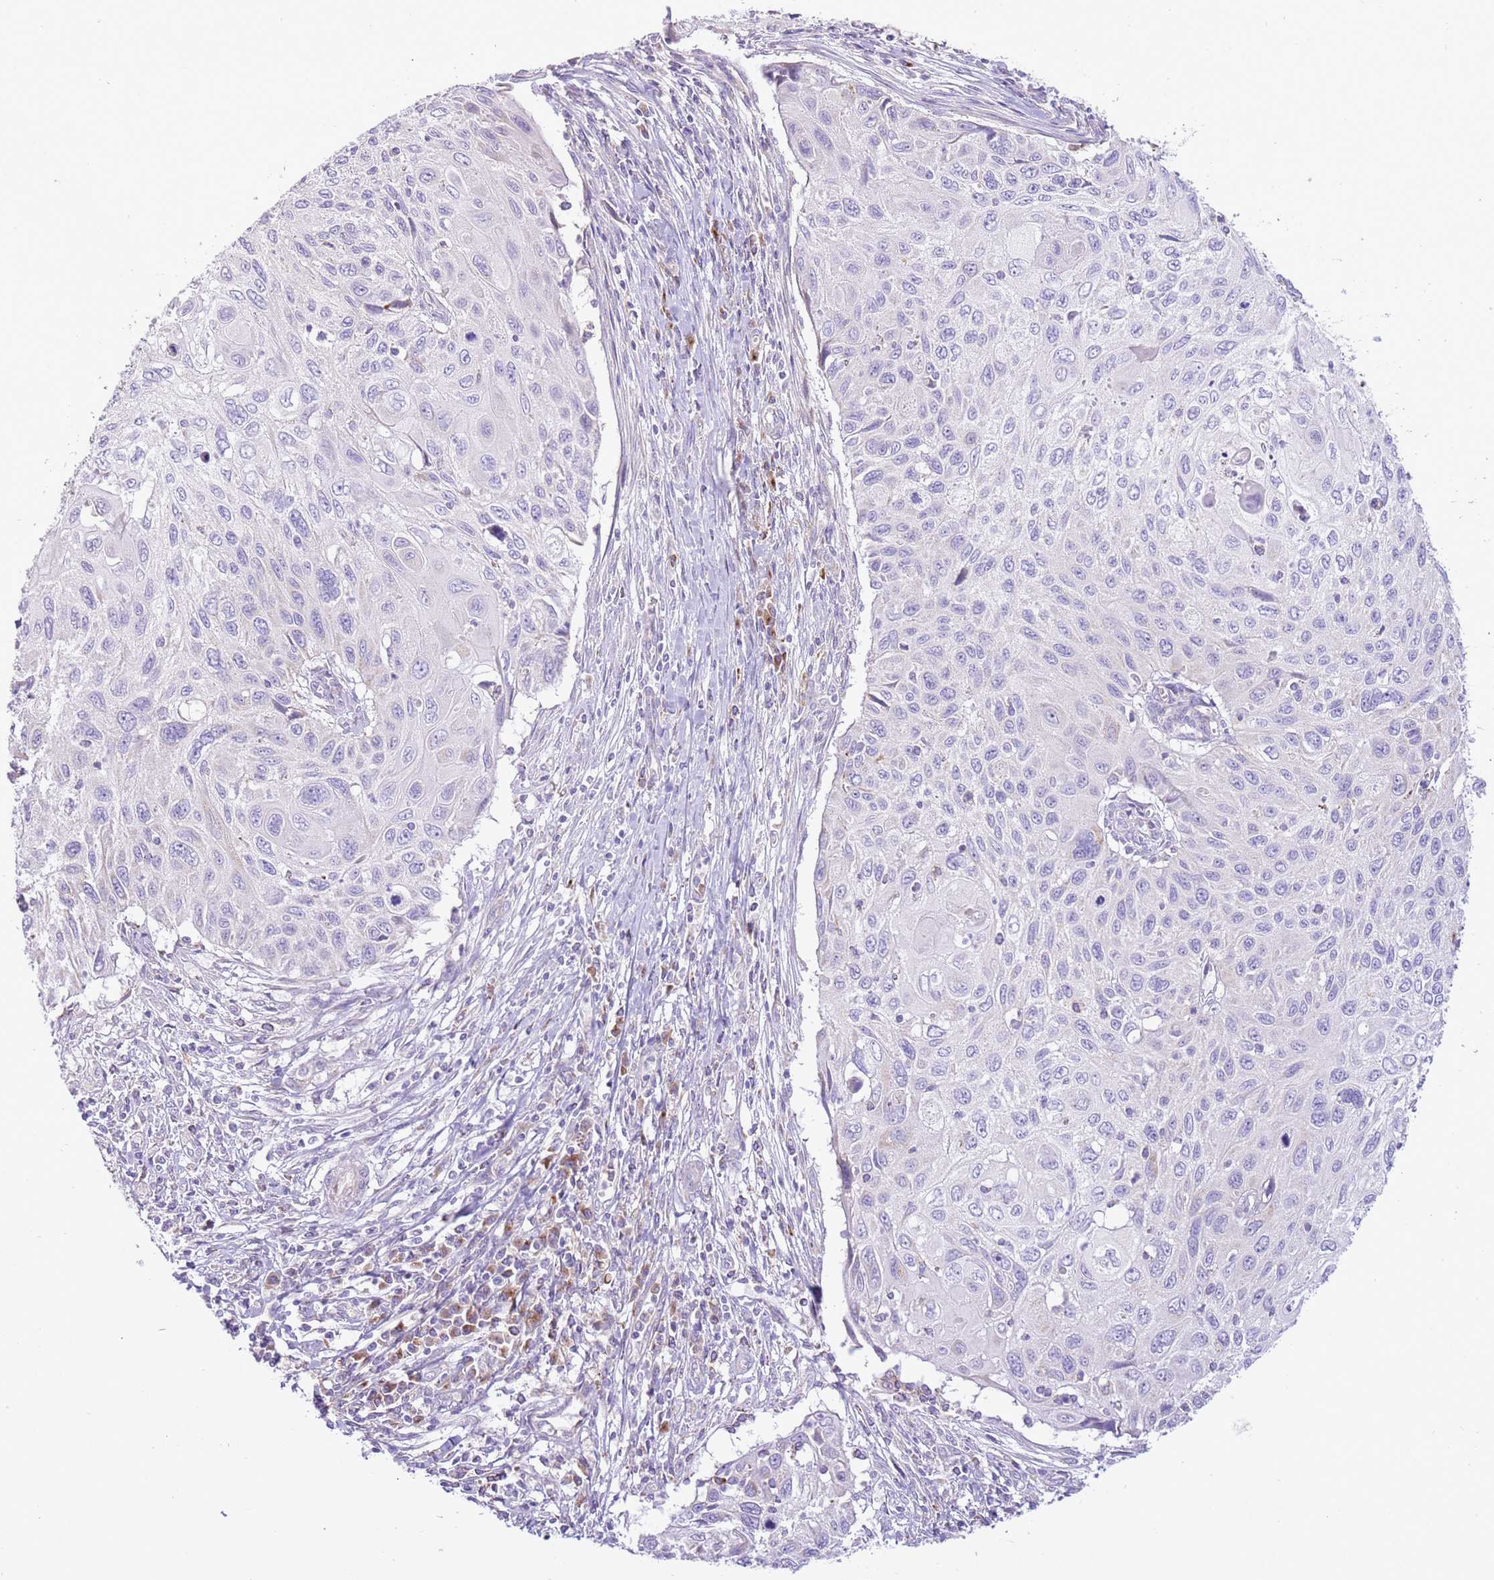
{"staining": {"intensity": "negative", "quantity": "none", "location": "none"}, "tissue": "cervical cancer", "cell_type": "Tumor cells", "image_type": "cancer", "snomed": [{"axis": "morphology", "description": "Squamous cell carcinoma, NOS"}, {"axis": "topography", "description": "Cervix"}], "caption": "IHC histopathology image of neoplastic tissue: cervical cancer stained with DAB displays no significant protein positivity in tumor cells.", "gene": "OAZ2", "patient": {"sex": "female", "age": 70}}